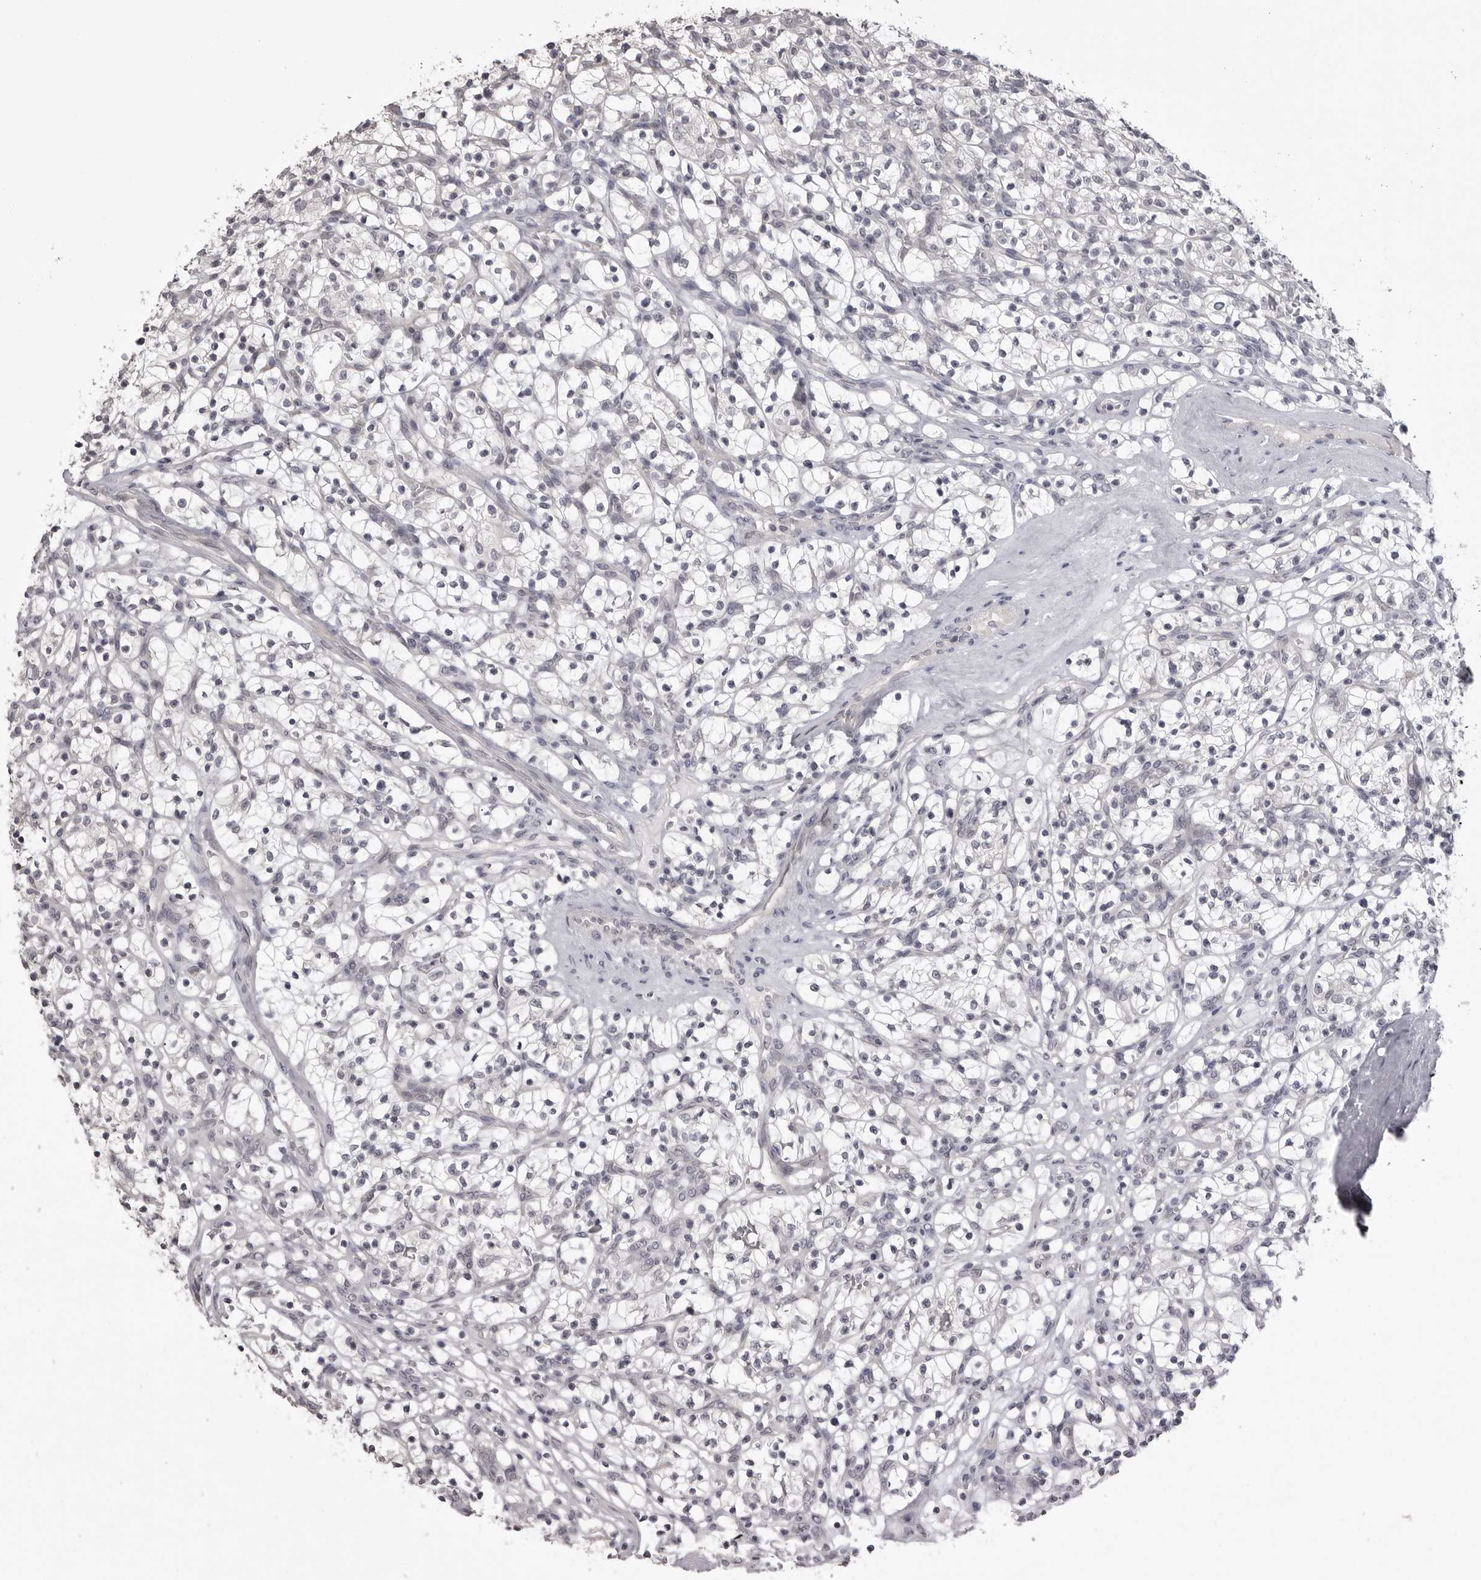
{"staining": {"intensity": "negative", "quantity": "none", "location": "none"}, "tissue": "renal cancer", "cell_type": "Tumor cells", "image_type": "cancer", "snomed": [{"axis": "morphology", "description": "Adenocarcinoma, NOS"}, {"axis": "topography", "description": "Kidney"}], "caption": "IHC photomicrograph of human renal cancer (adenocarcinoma) stained for a protein (brown), which demonstrates no expression in tumor cells. (Brightfield microscopy of DAB (3,3'-diaminobenzidine) IHC at high magnification).", "gene": "GPN2", "patient": {"sex": "female", "age": 57}}